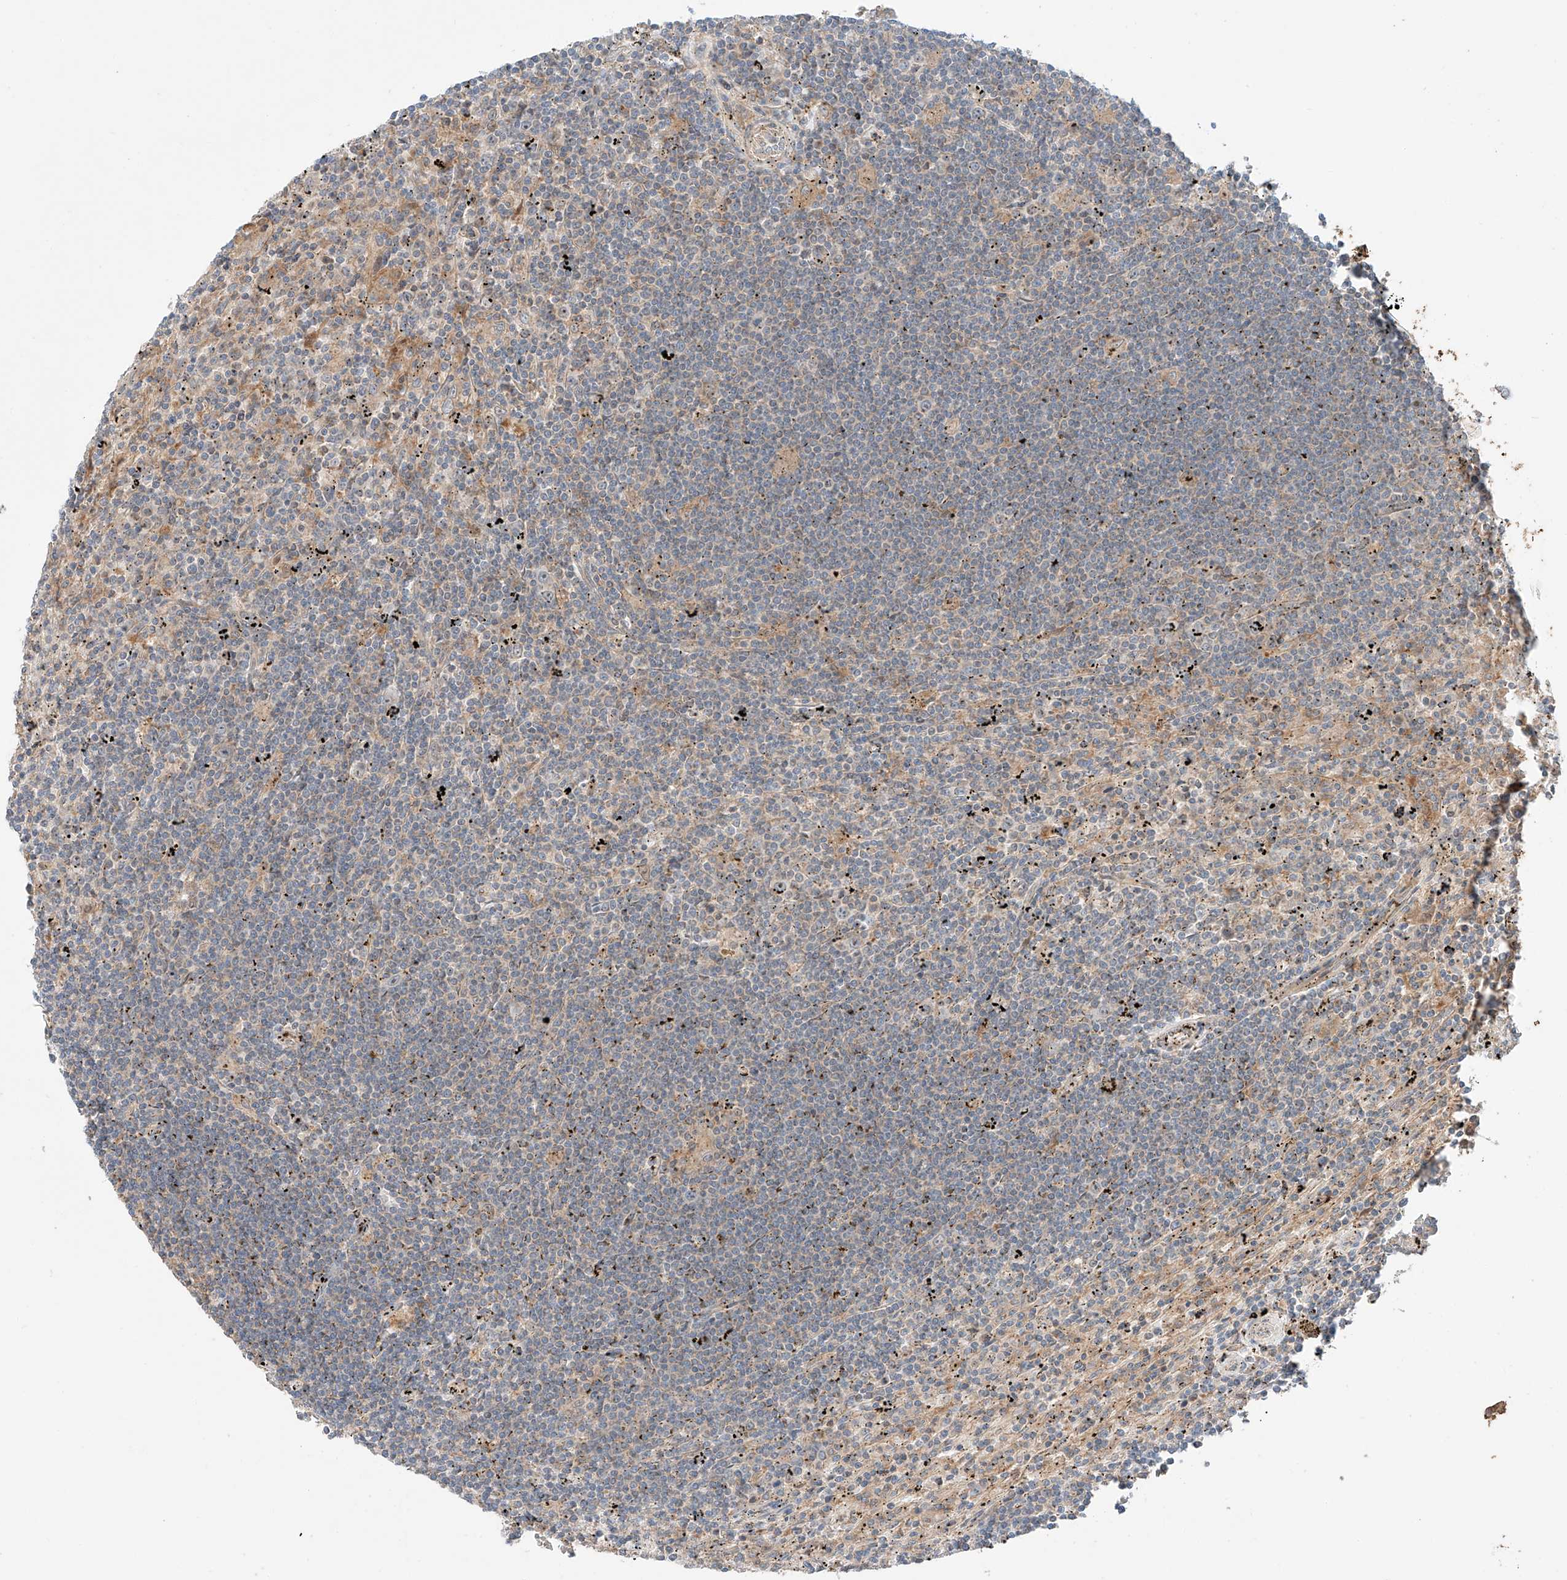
{"staining": {"intensity": "negative", "quantity": "none", "location": "none"}, "tissue": "lymphoma", "cell_type": "Tumor cells", "image_type": "cancer", "snomed": [{"axis": "morphology", "description": "Malignant lymphoma, non-Hodgkin's type, Low grade"}, {"axis": "topography", "description": "Spleen"}], "caption": "Protein analysis of lymphoma demonstrates no significant expression in tumor cells.", "gene": "XPNPEP1", "patient": {"sex": "male", "age": 76}}